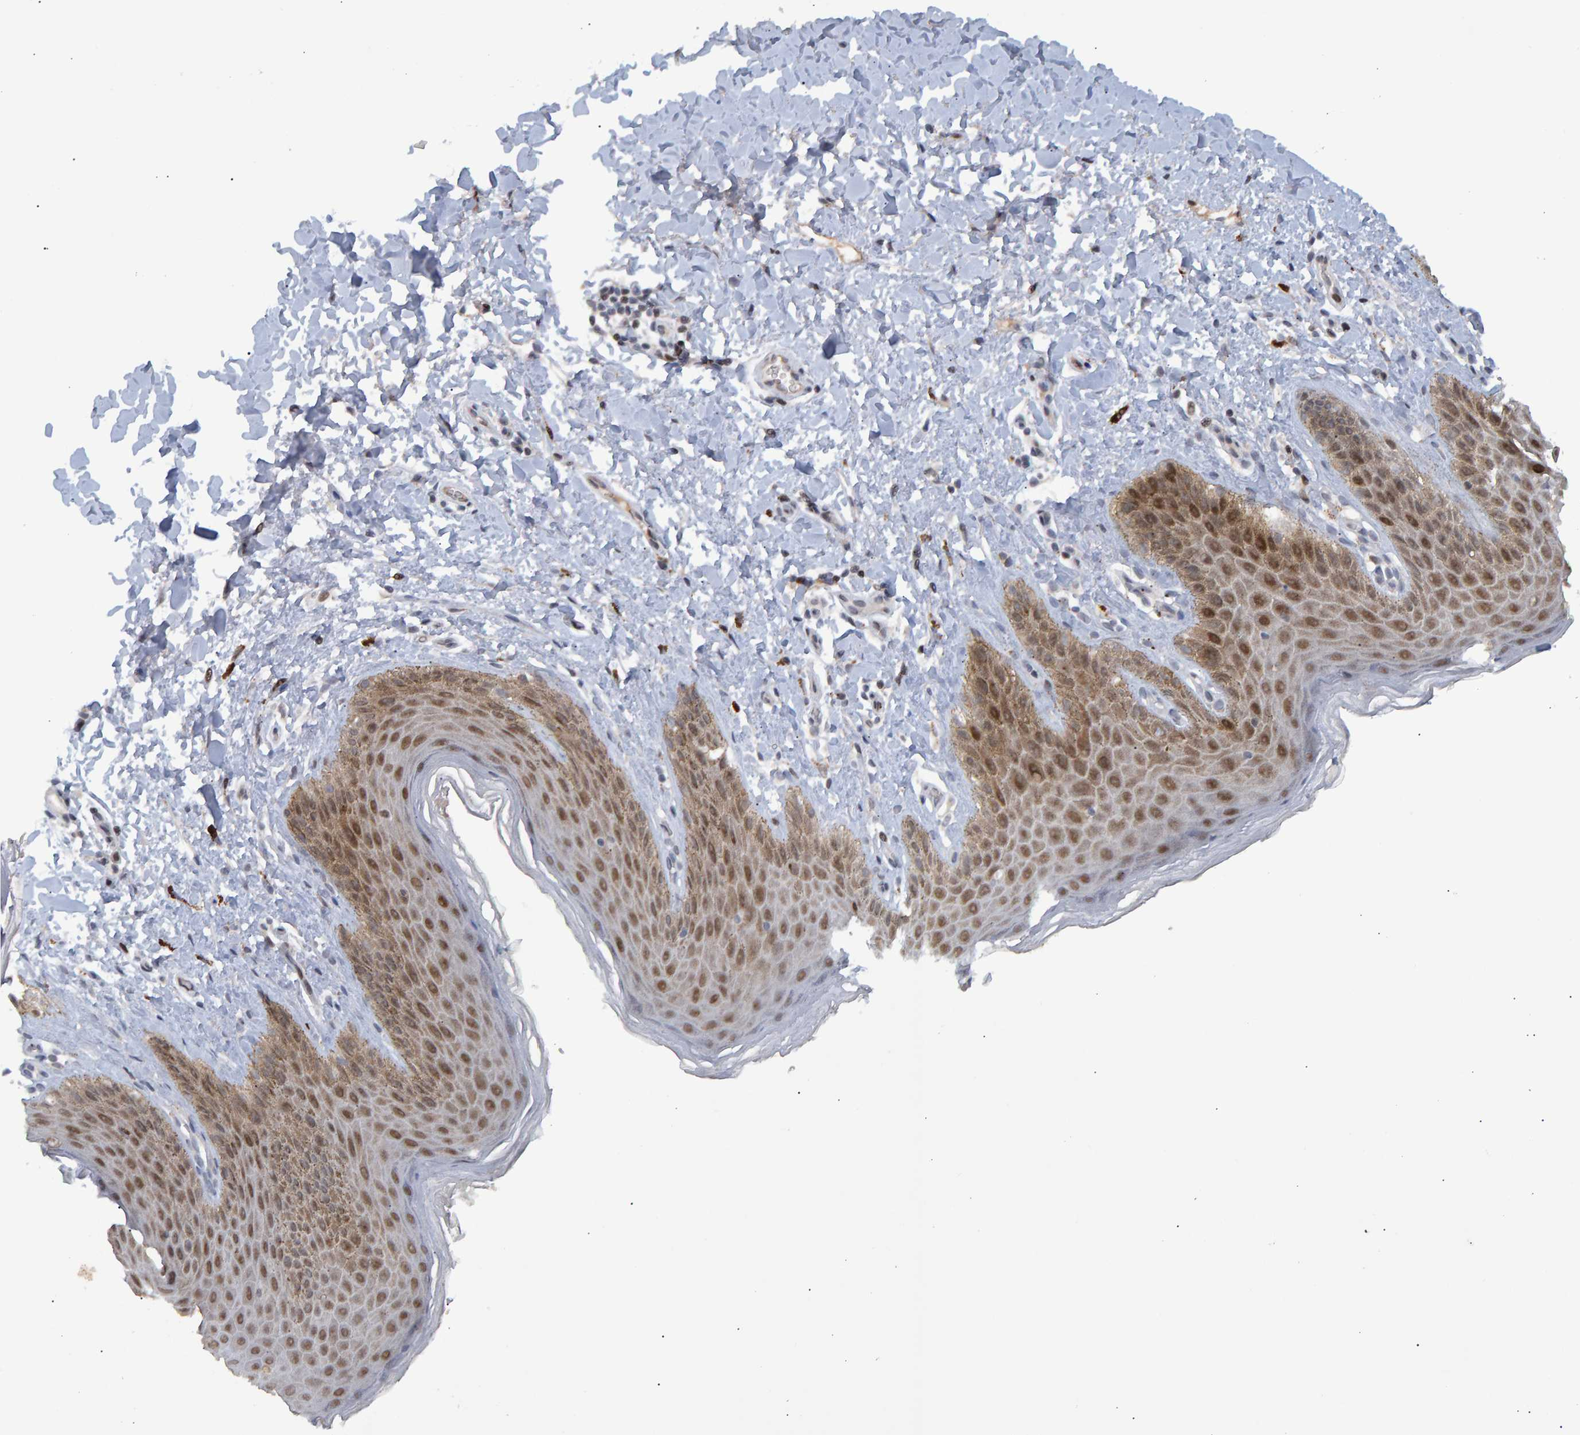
{"staining": {"intensity": "moderate", "quantity": ">75%", "location": "nuclear"}, "tissue": "skin", "cell_type": "Epidermal cells", "image_type": "normal", "snomed": [{"axis": "morphology", "description": "Normal tissue, NOS"}, {"axis": "topography", "description": "Anal"}, {"axis": "topography", "description": "Peripheral nerve tissue"}], "caption": "Immunohistochemistry (IHC) of benign human skin demonstrates medium levels of moderate nuclear staining in about >75% of epidermal cells.", "gene": "ESRP1", "patient": {"sex": "male", "age": 44}}